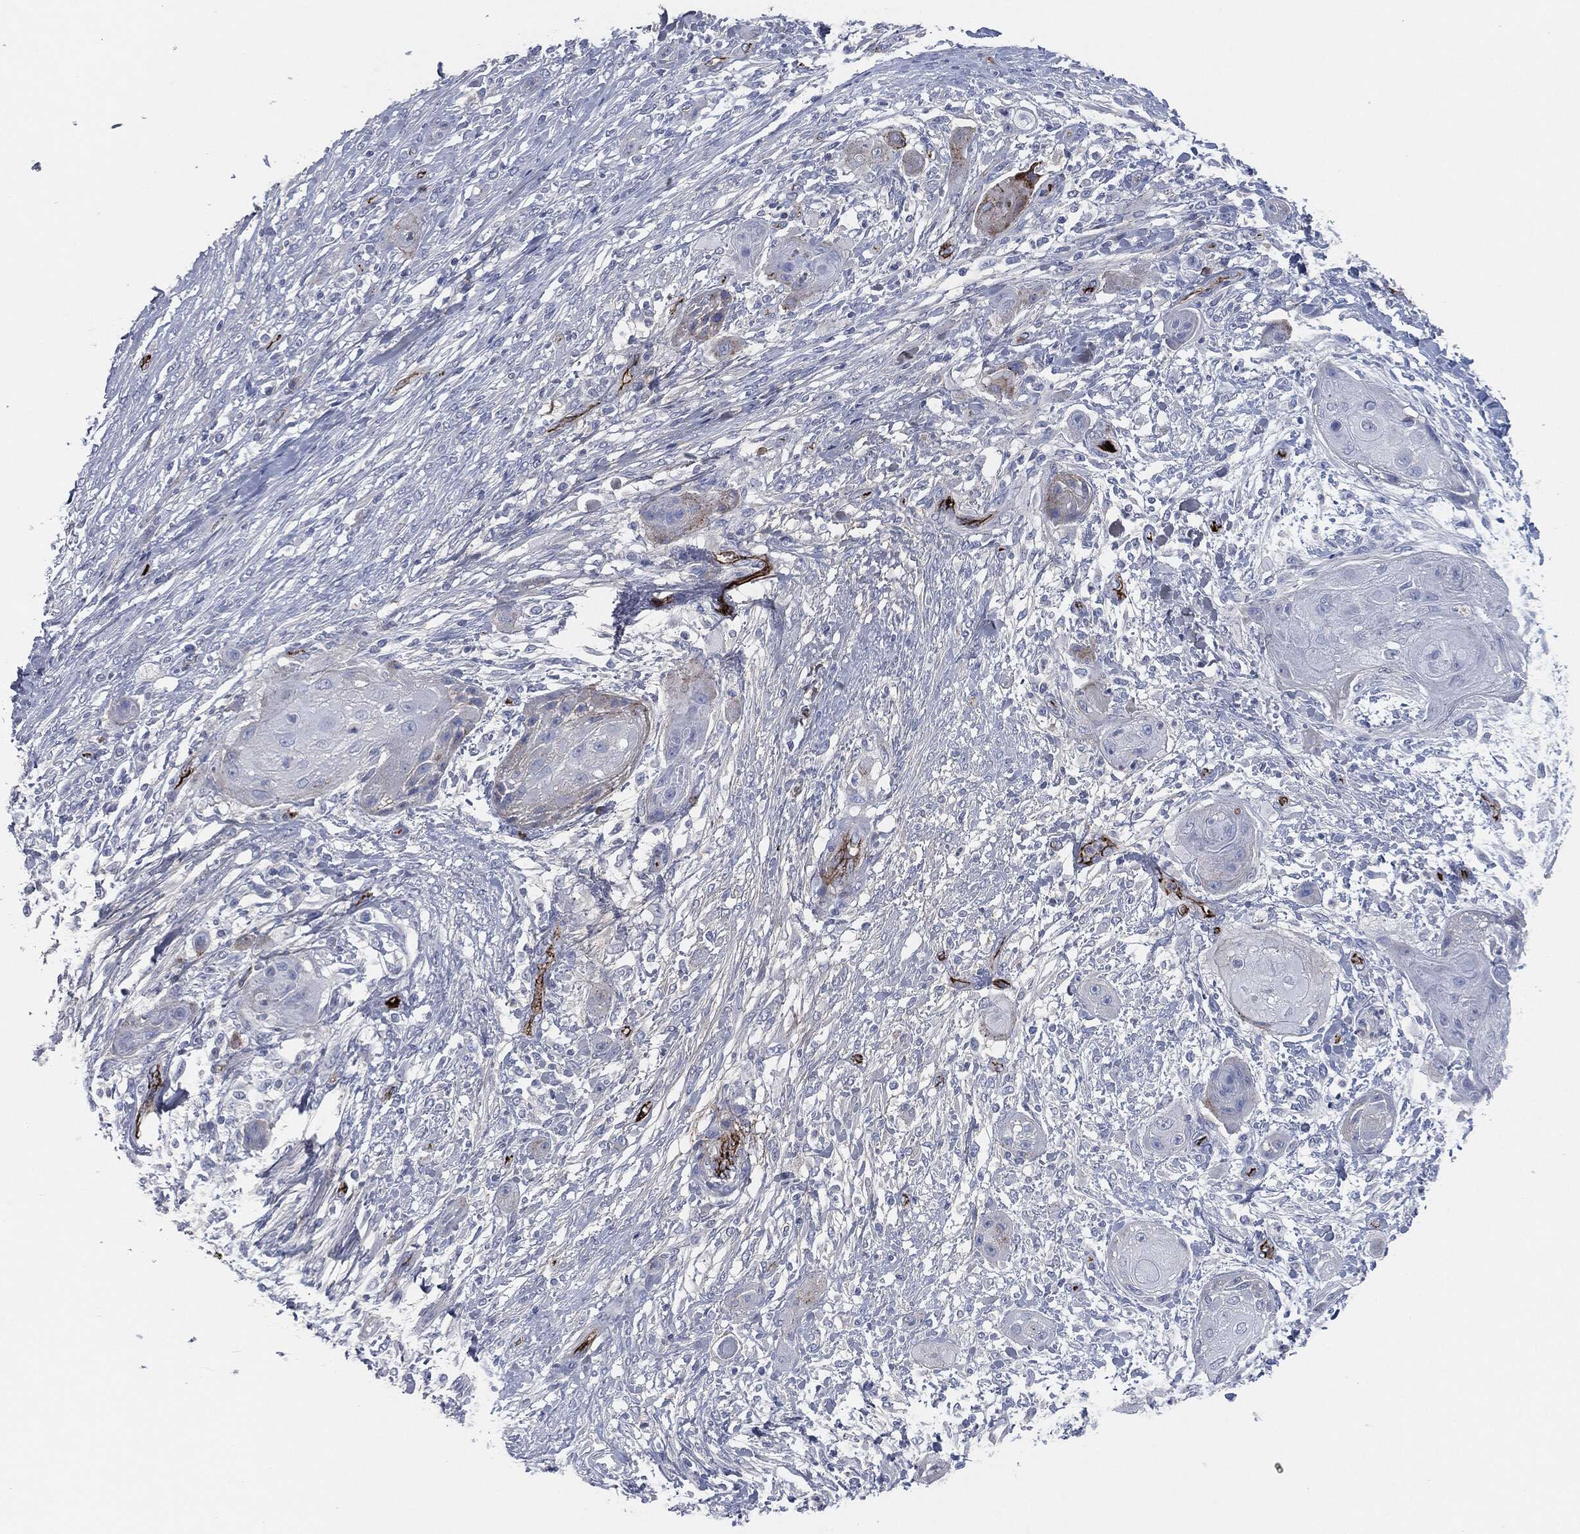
{"staining": {"intensity": "negative", "quantity": "none", "location": "none"}, "tissue": "skin cancer", "cell_type": "Tumor cells", "image_type": "cancer", "snomed": [{"axis": "morphology", "description": "Squamous cell carcinoma, NOS"}, {"axis": "topography", "description": "Skin"}], "caption": "DAB immunohistochemical staining of skin cancer (squamous cell carcinoma) demonstrates no significant positivity in tumor cells. The staining was performed using DAB (3,3'-diaminobenzidine) to visualize the protein expression in brown, while the nuclei were stained in blue with hematoxylin (Magnification: 20x).", "gene": "APOB", "patient": {"sex": "male", "age": 62}}